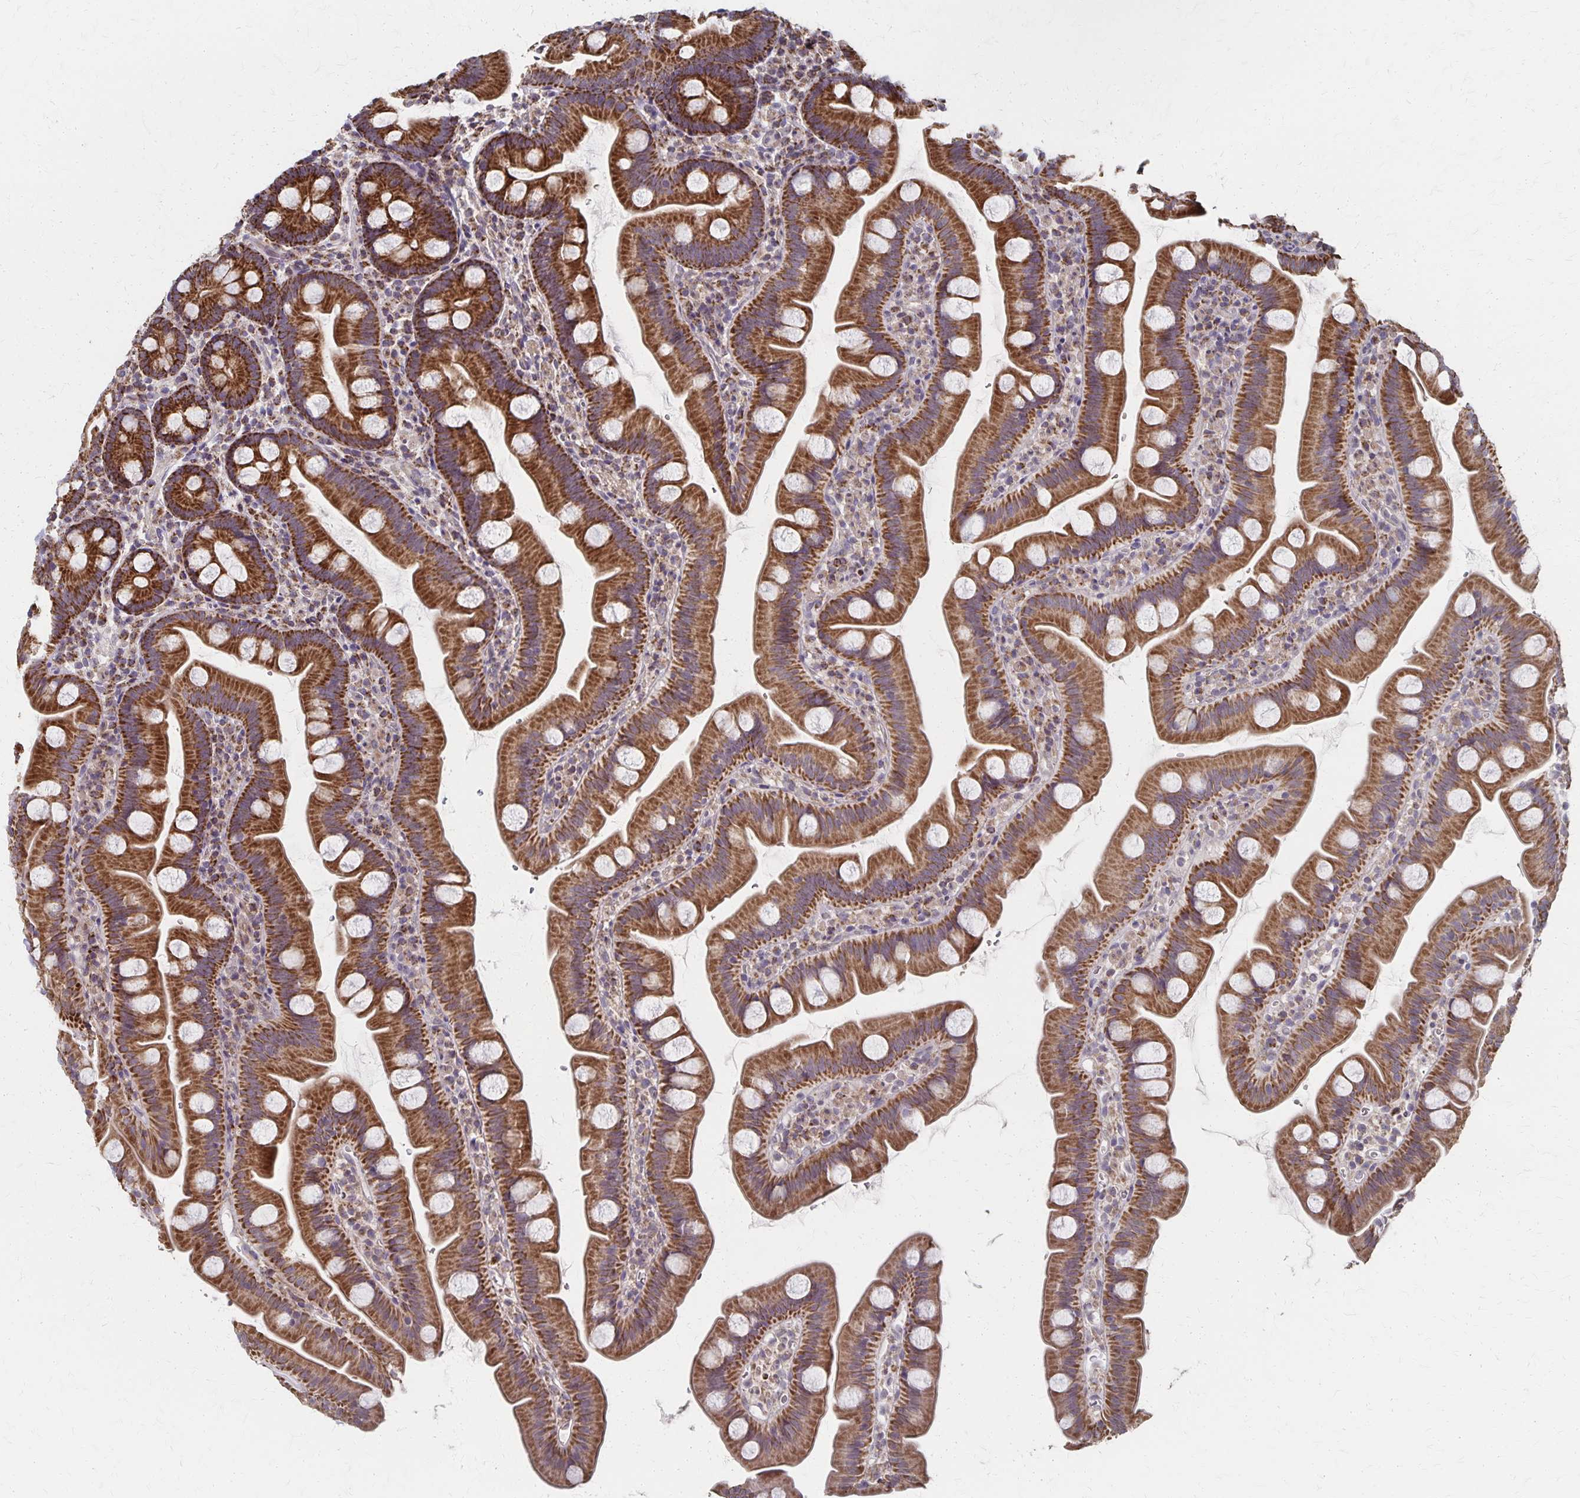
{"staining": {"intensity": "strong", "quantity": ">75%", "location": "cytoplasmic/membranous"}, "tissue": "small intestine", "cell_type": "Glandular cells", "image_type": "normal", "snomed": [{"axis": "morphology", "description": "Normal tissue, NOS"}, {"axis": "topography", "description": "Small intestine"}], "caption": "An immunohistochemistry micrograph of benign tissue is shown. Protein staining in brown labels strong cytoplasmic/membranous positivity in small intestine within glandular cells.", "gene": "DYRK4", "patient": {"sex": "female", "age": 68}}